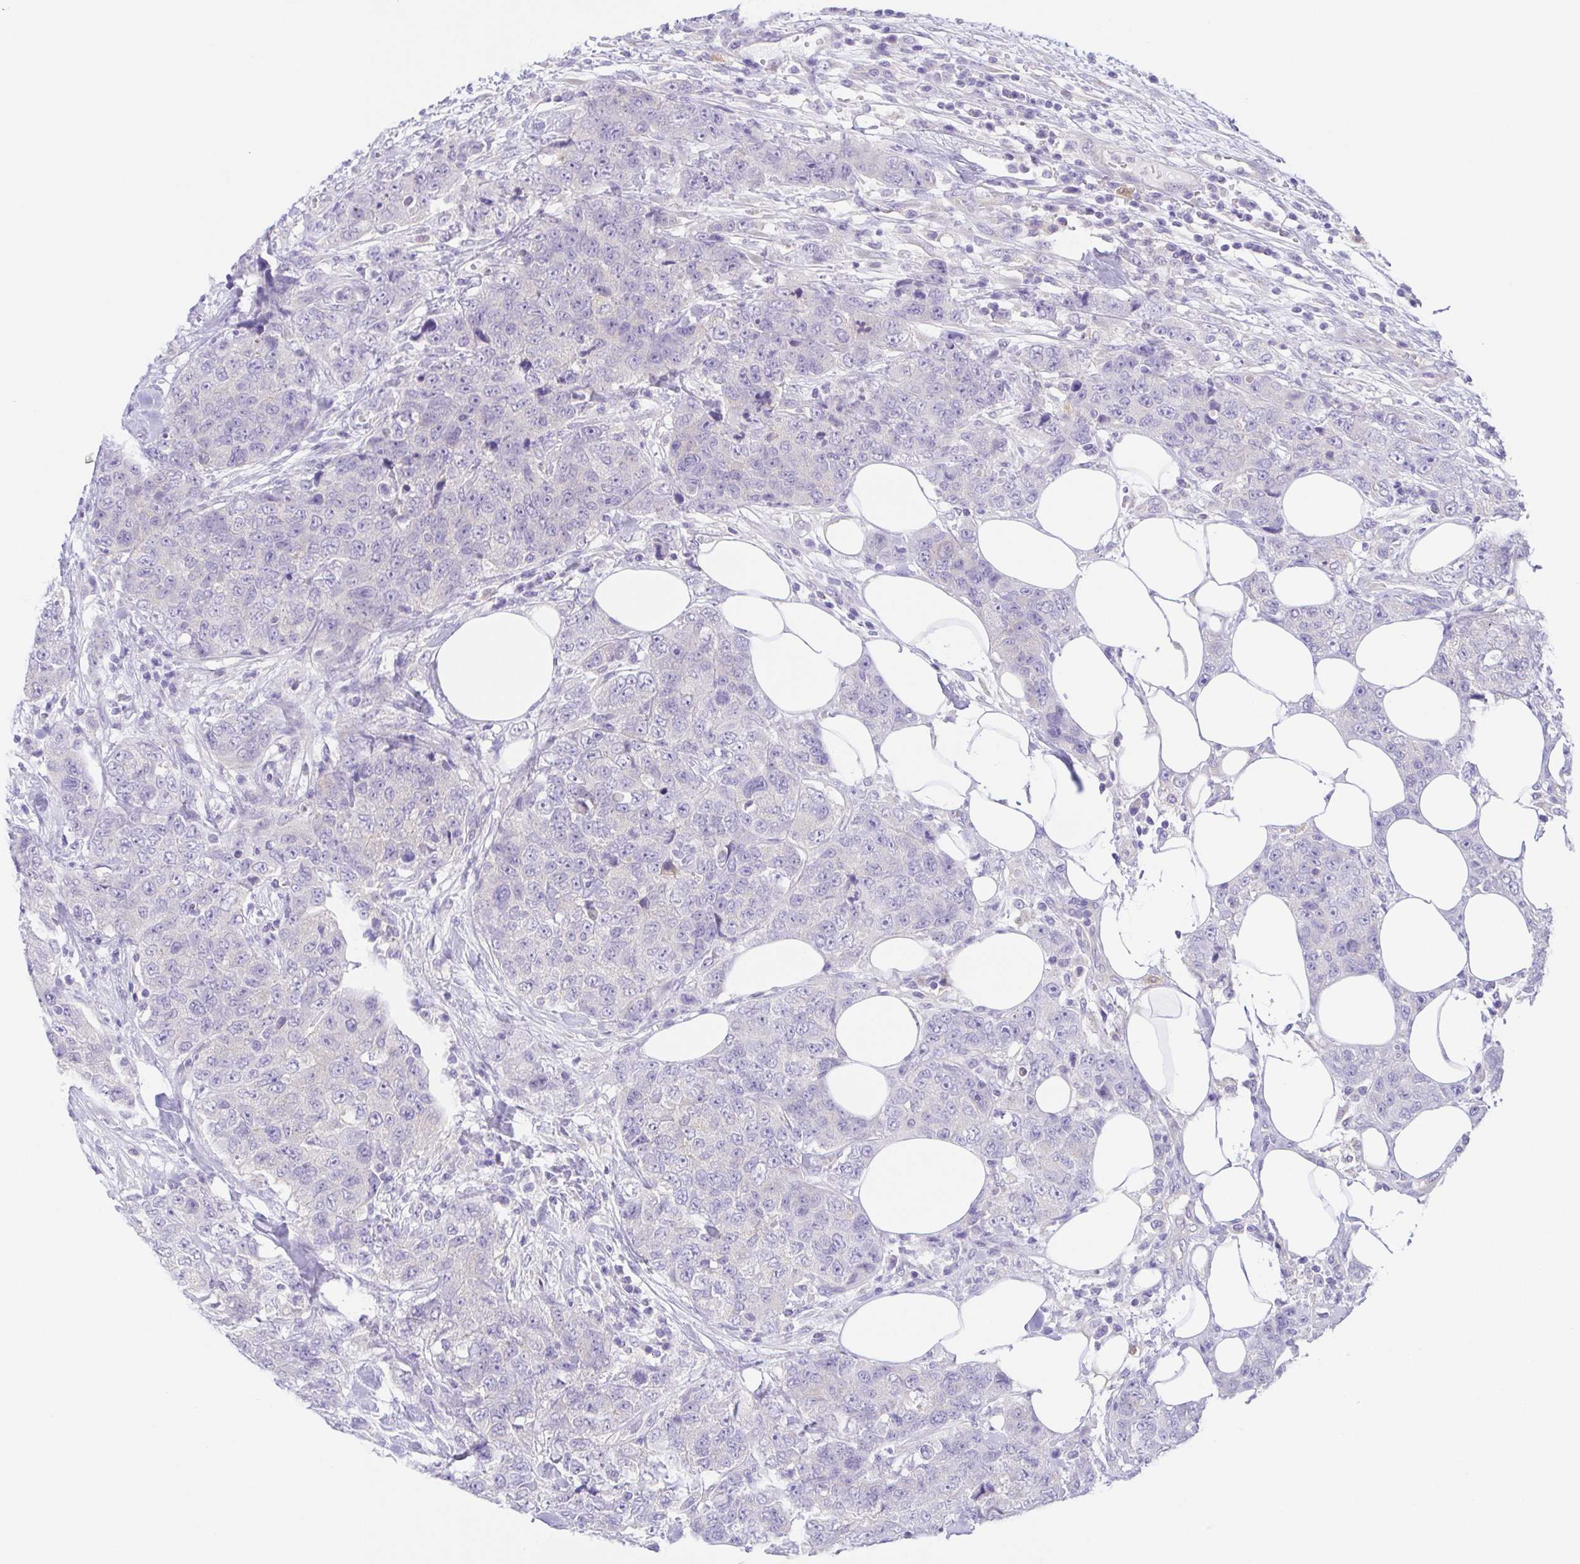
{"staining": {"intensity": "negative", "quantity": "none", "location": "none"}, "tissue": "urothelial cancer", "cell_type": "Tumor cells", "image_type": "cancer", "snomed": [{"axis": "morphology", "description": "Urothelial carcinoma, High grade"}, {"axis": "topography", "description": "Urinary bladder"}], "caption": "High-grade urothelial carcinoma was stained to show a protein in brown. There is no significant staining in tumor cells.", "gene": "KRTDAP", "patient": {"sex": "female", "age": 78}}